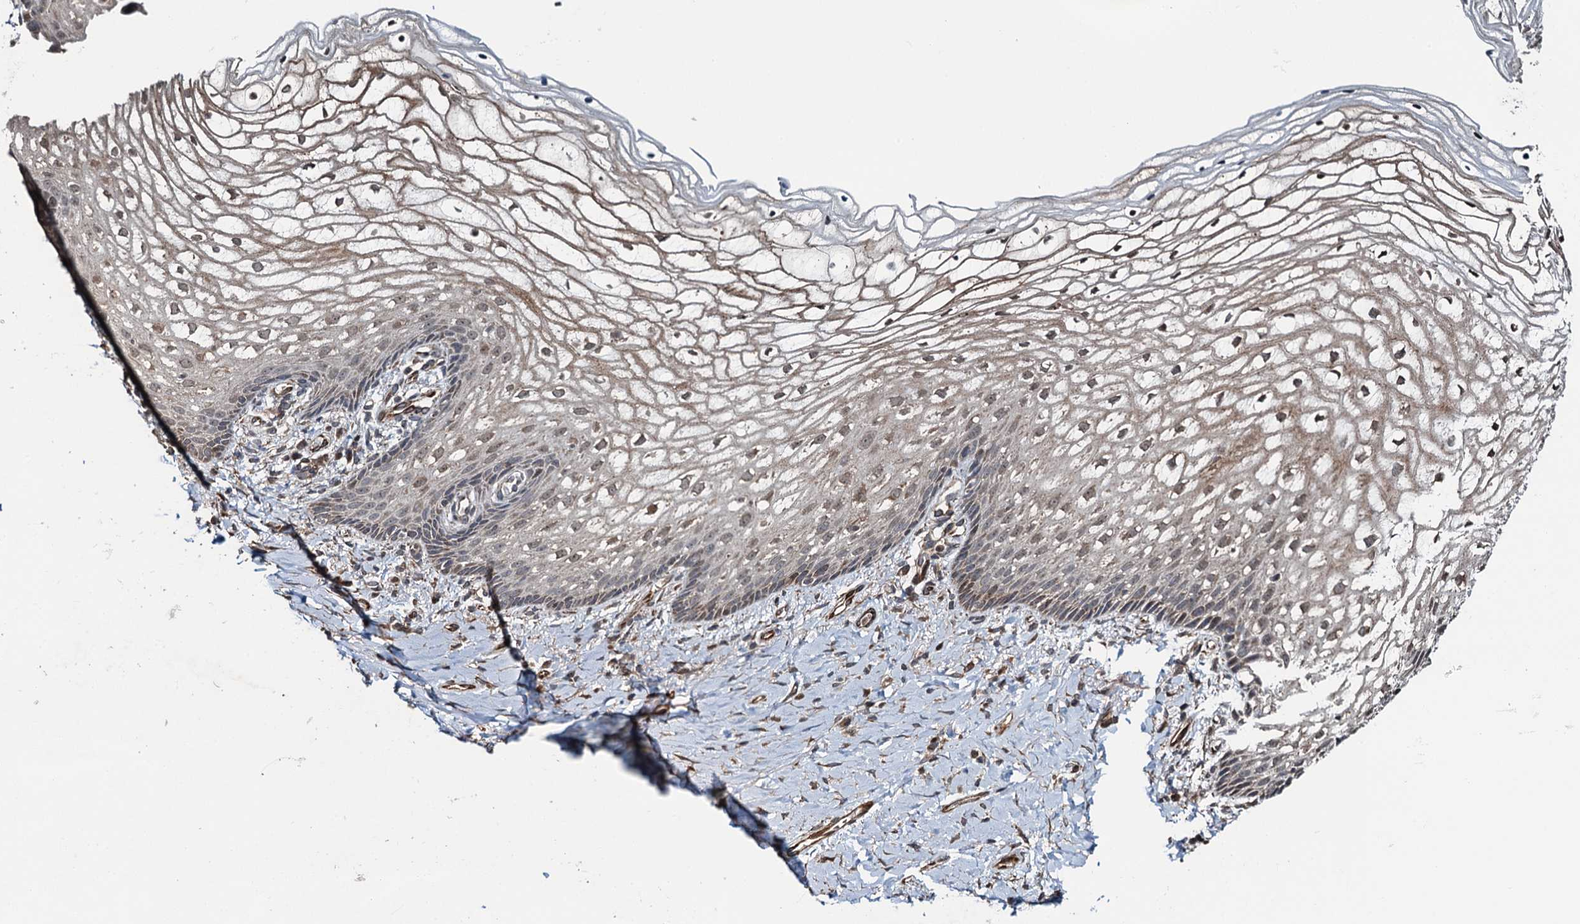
{"staining": {"intensity": "weak", "quantity": "25%-75%", "location": "cytoplasmic/membranous,nuclear"}, "tissue": "vagina", "cell_type": "Squamous epithelial cells", "image_type": "normal", "snomed": [{"axis": "morphology", "description": "Normal tissue, NOS"}, {"axis": "topography", "description": "Vagina"}], "caption": "Vagina stained for a protein demonstrates weak cytoplasmic/membranous,nuclear positivity in squamous epithelial cells. The staining was performed using DAB, with brown indicating positive protein expression. Nuclei are stained blue with hematoxylin.", "gene": "WHAMM", "patient": {"sex": "female", "age": 60}}